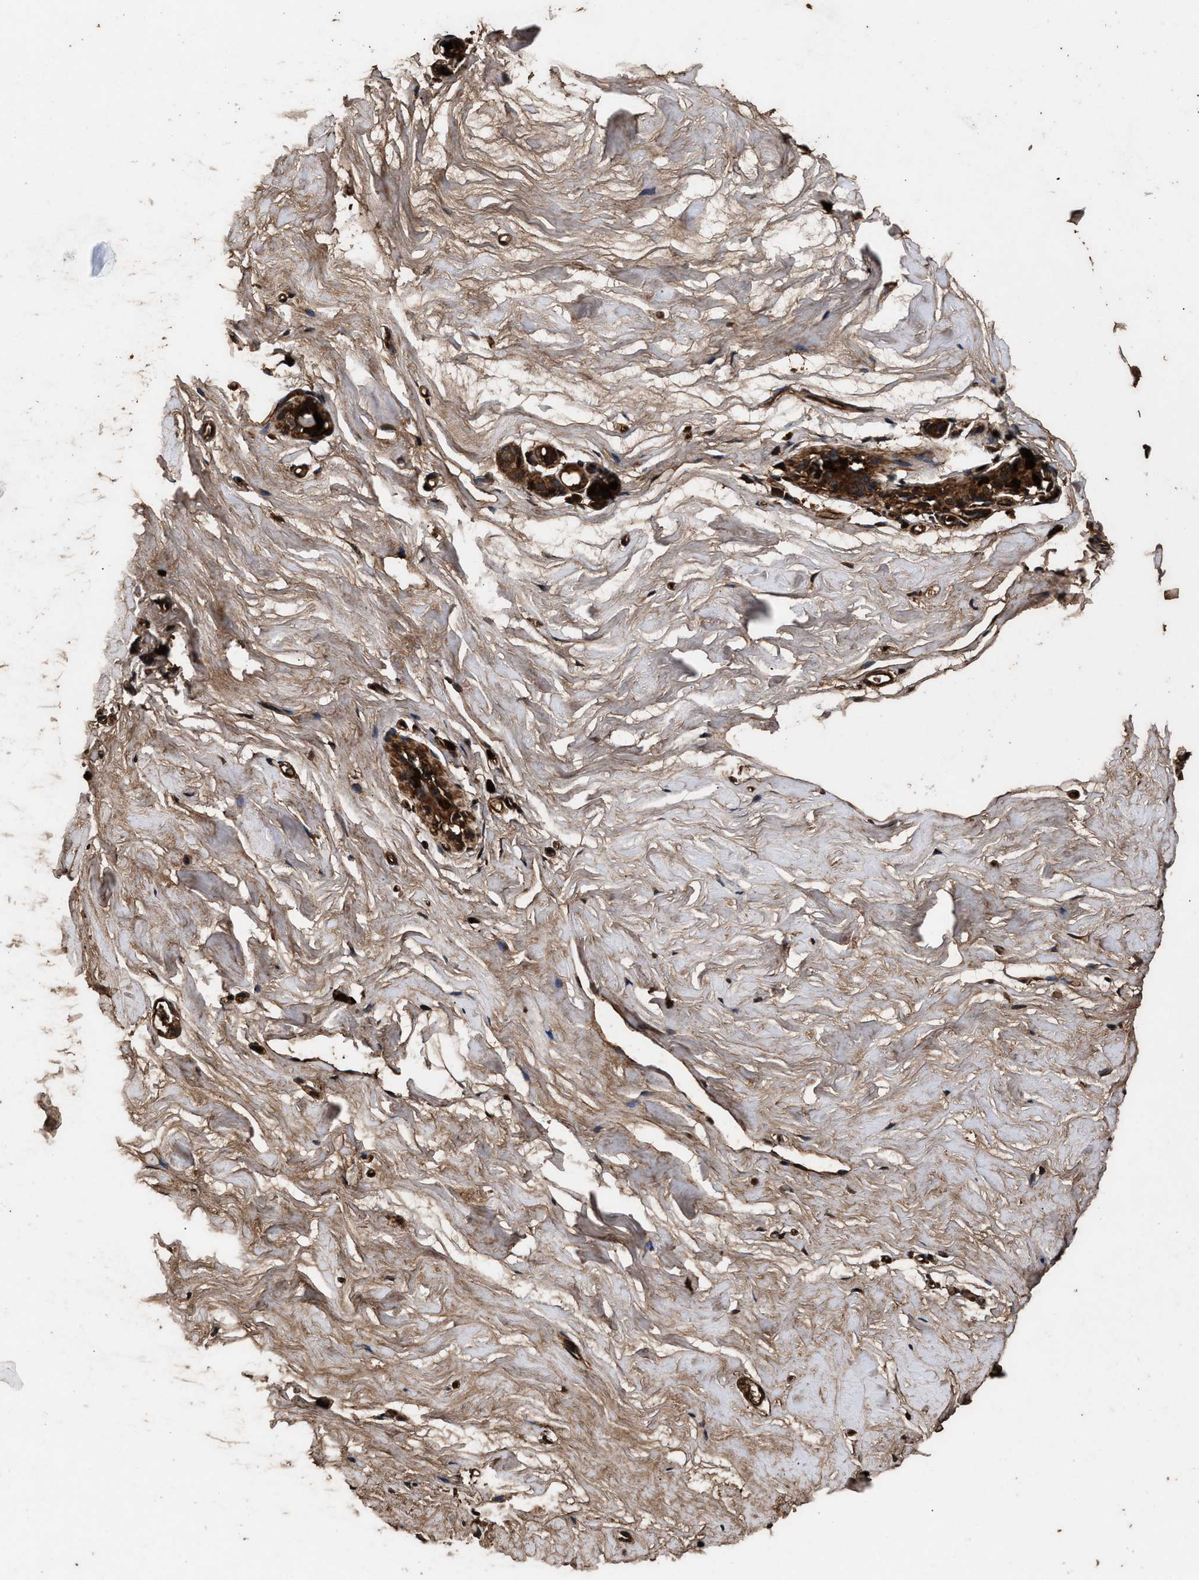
{"staining": {"intensity": "moderate", "quantity": ">75%", "location": "cytoplasmic/membranous"}, "tissue": "breast", "cell_type": "Adipocytes", "image_type": "normal", "snomed": [{"axis": "morphology", "description": "Normal tissue, NOS"}, {"axis": "topography", "description": "Breast"}], "caption": "Immunohistochemistry (DAB) staining of benign human breast displays moderate cytoplasmic/membranous protein expression in about >75% of adipocytes. Nuclei are stained in blue.", "gene": "ENSG00000286112", "patient": {"sex": "female", "age": 62}}